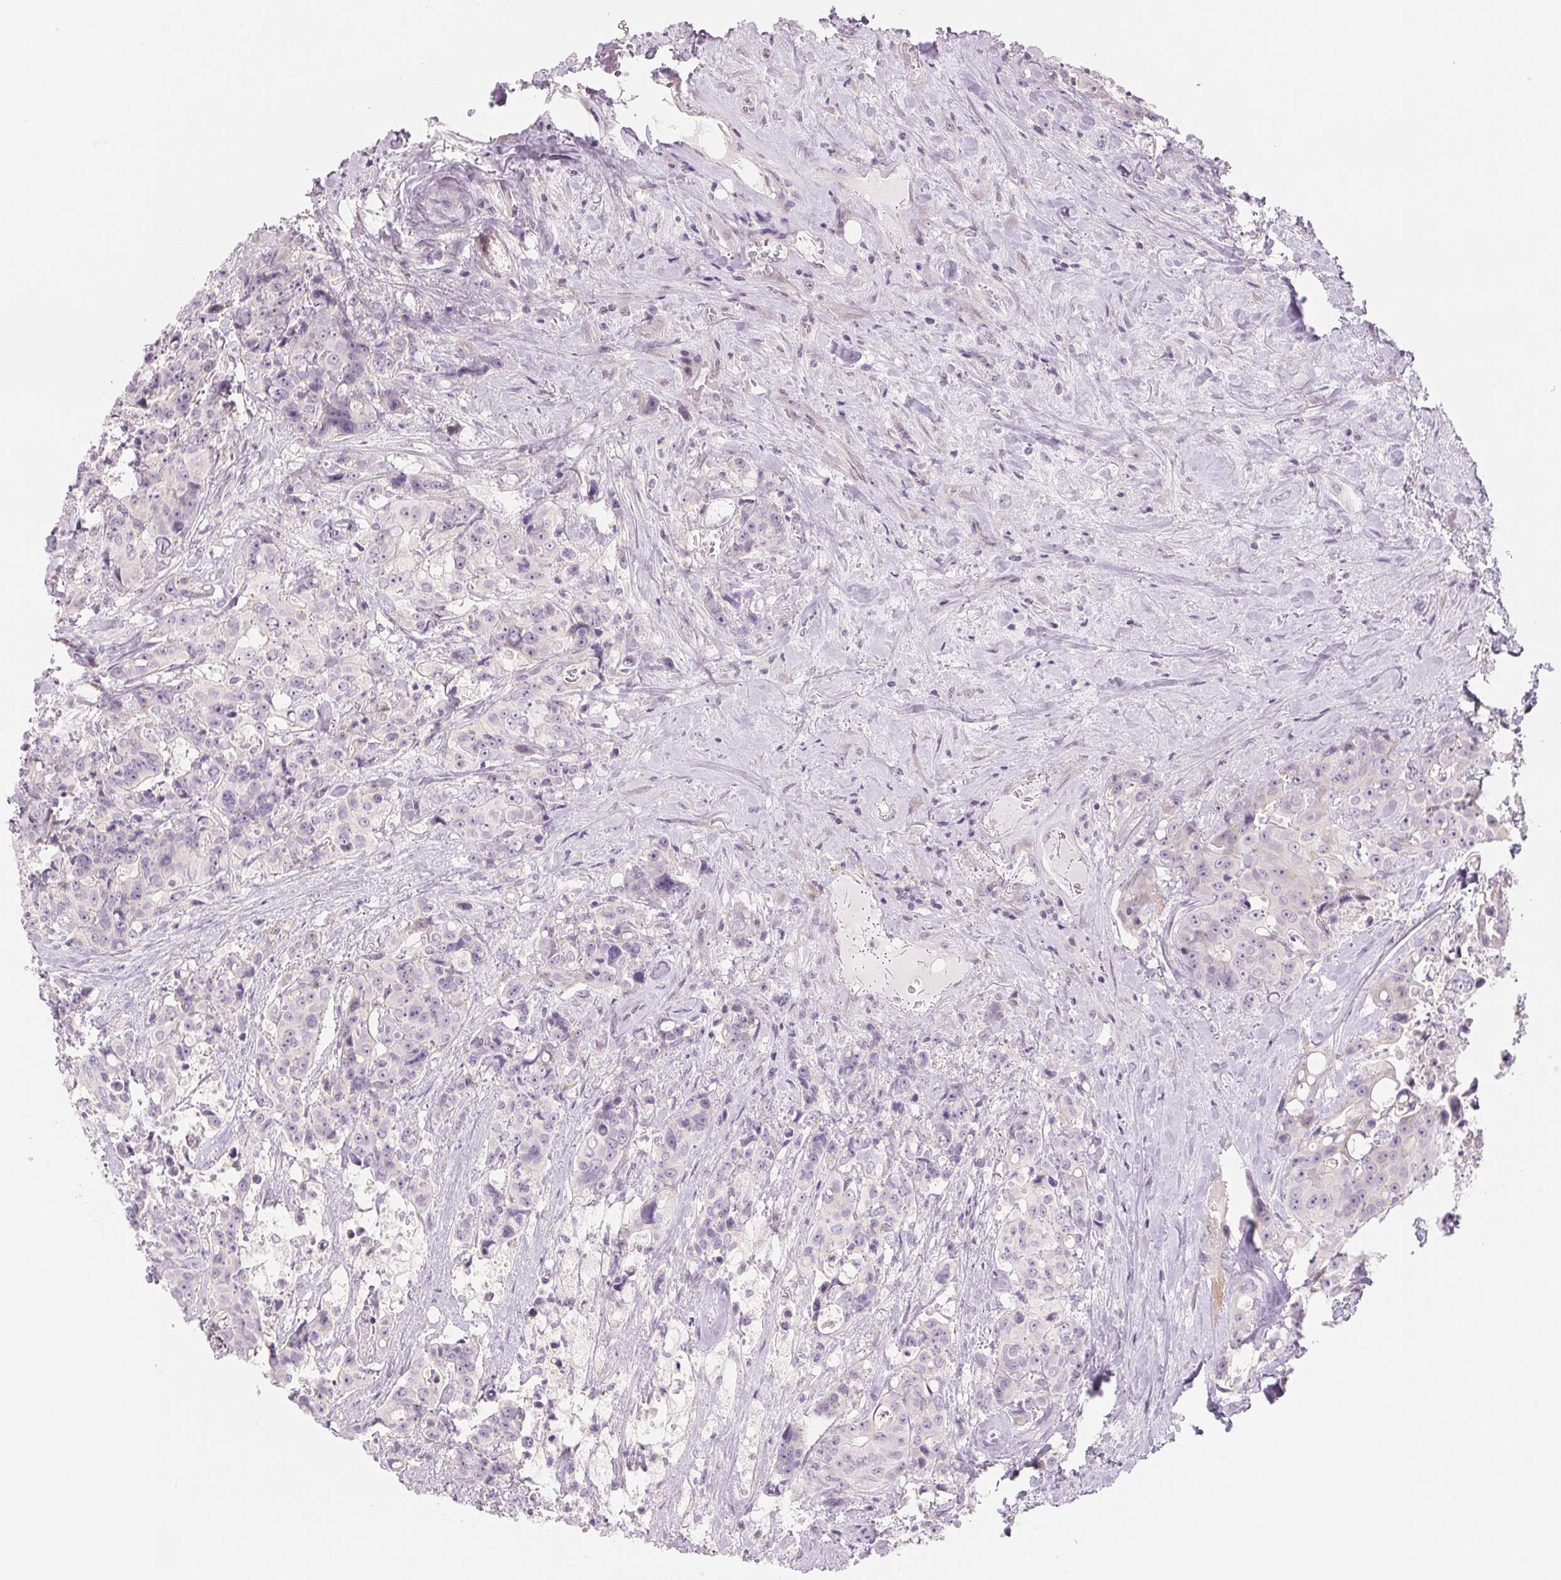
{"staining": {"intensity": "negative", "quantity": "none", "location": "none"}, "tissue": "colorectal cancer", "cell_type": "Tumor cells", "image_type": "cancer", "snomed": [{"axis": "morphology", "description": "Adenocarcinoma, NOS"}, {"axis": "topography", "description": "Rectum"}], "caption": "Immunohistochemical staining of colorectal adenocarcinoma demonstrates no significant expression in tumor cells.", "gene": "CCDC168", "patient": {"sex": "female", "age": 62}}